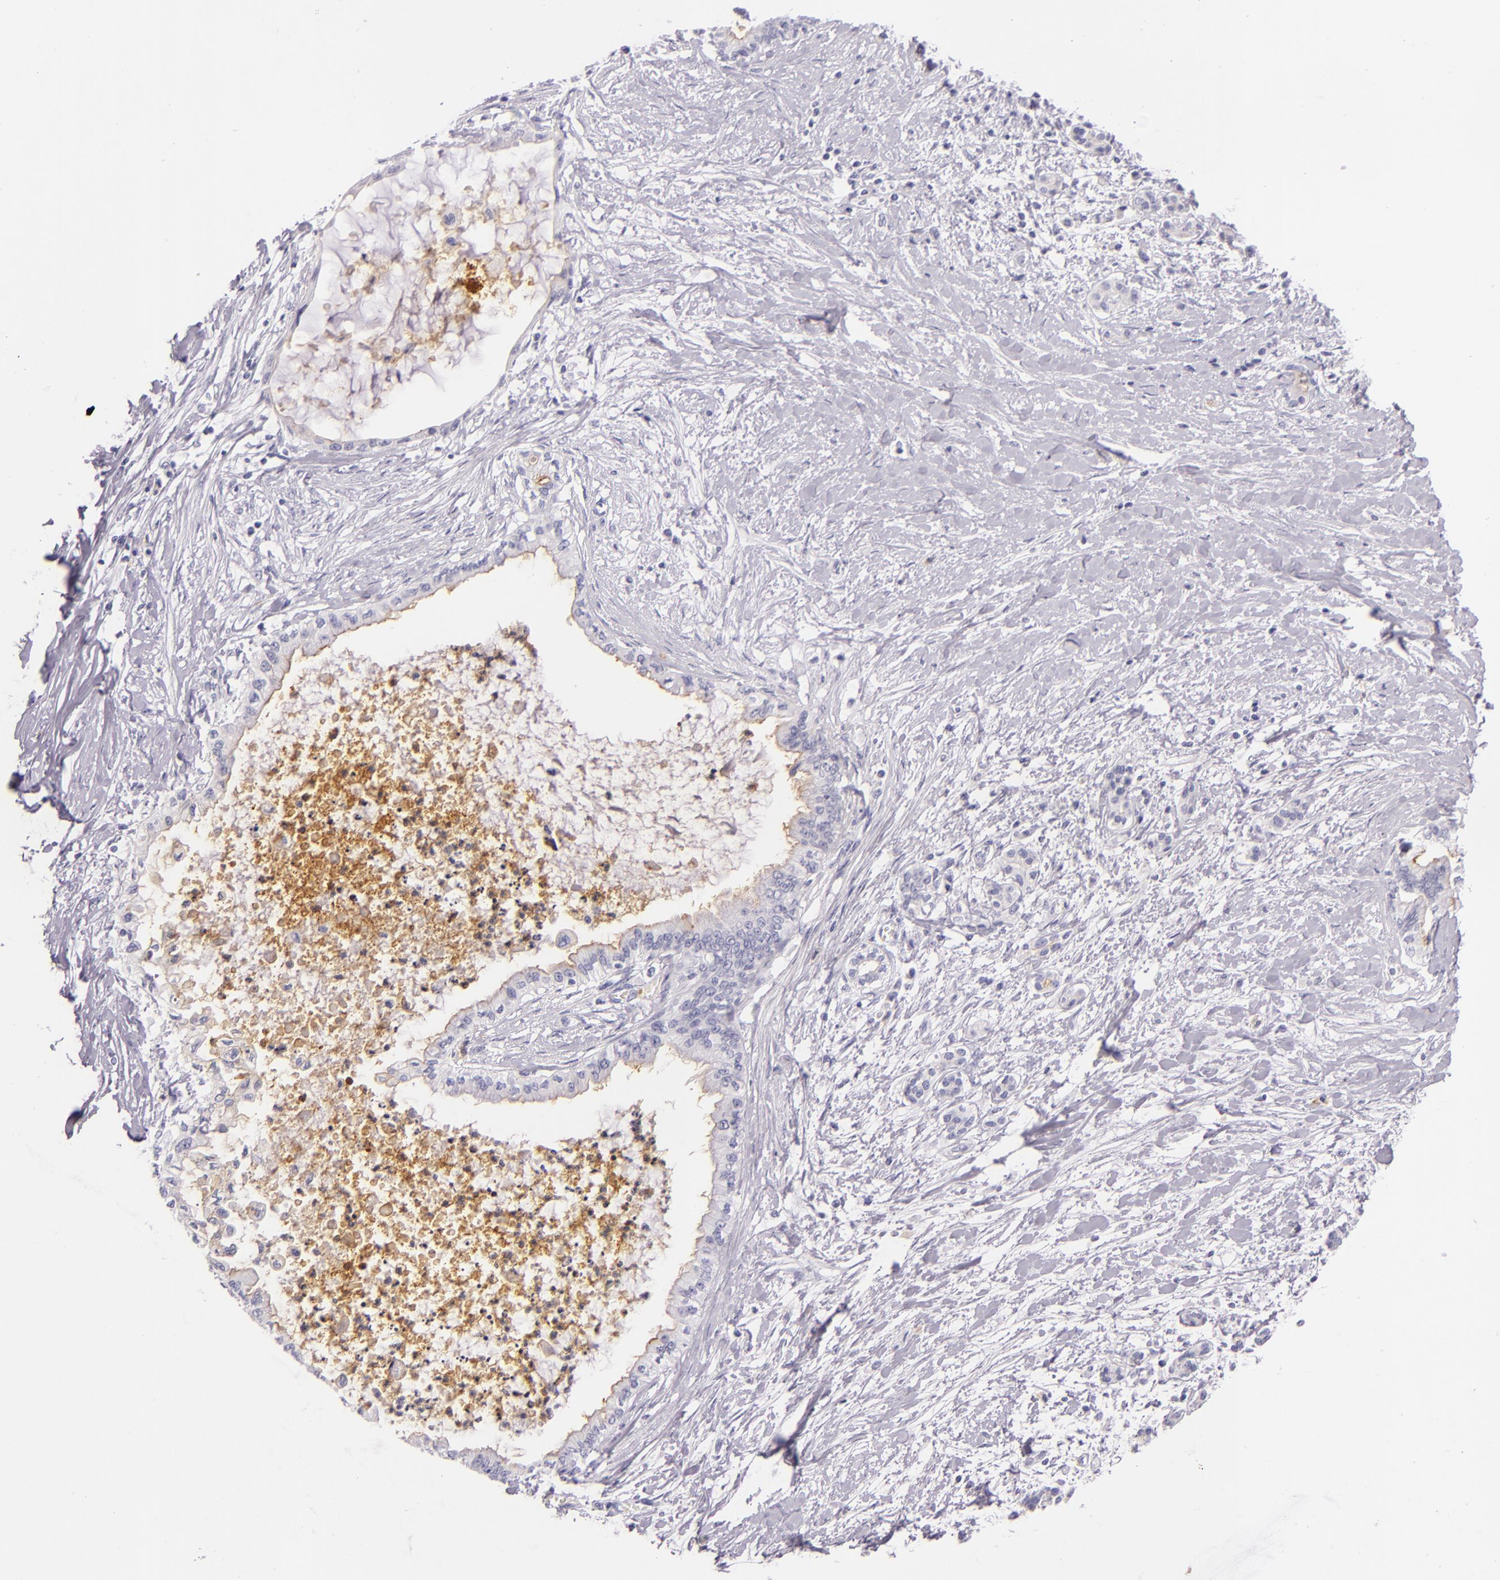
{"staining": {"intensity": "negative", "quantity": "none", "location": "none"}, "tissue": "pancreatic cancer", "cell_type": "Tumor cells", "image_type": "cancer", "snomed": [{"axis": "morphology", "description": "Adenocarcinoma, NOS"}, {"axis": "topography", "description": "Pancreas"}], "caption": "IHC photomicrograph of adenocarcinoma (pancreatic) stained for a protein (brown), which reveals no positivity in tumor cells.", "gene": "CEACAM1", "patient": {"sex": "female", "age": 64}}